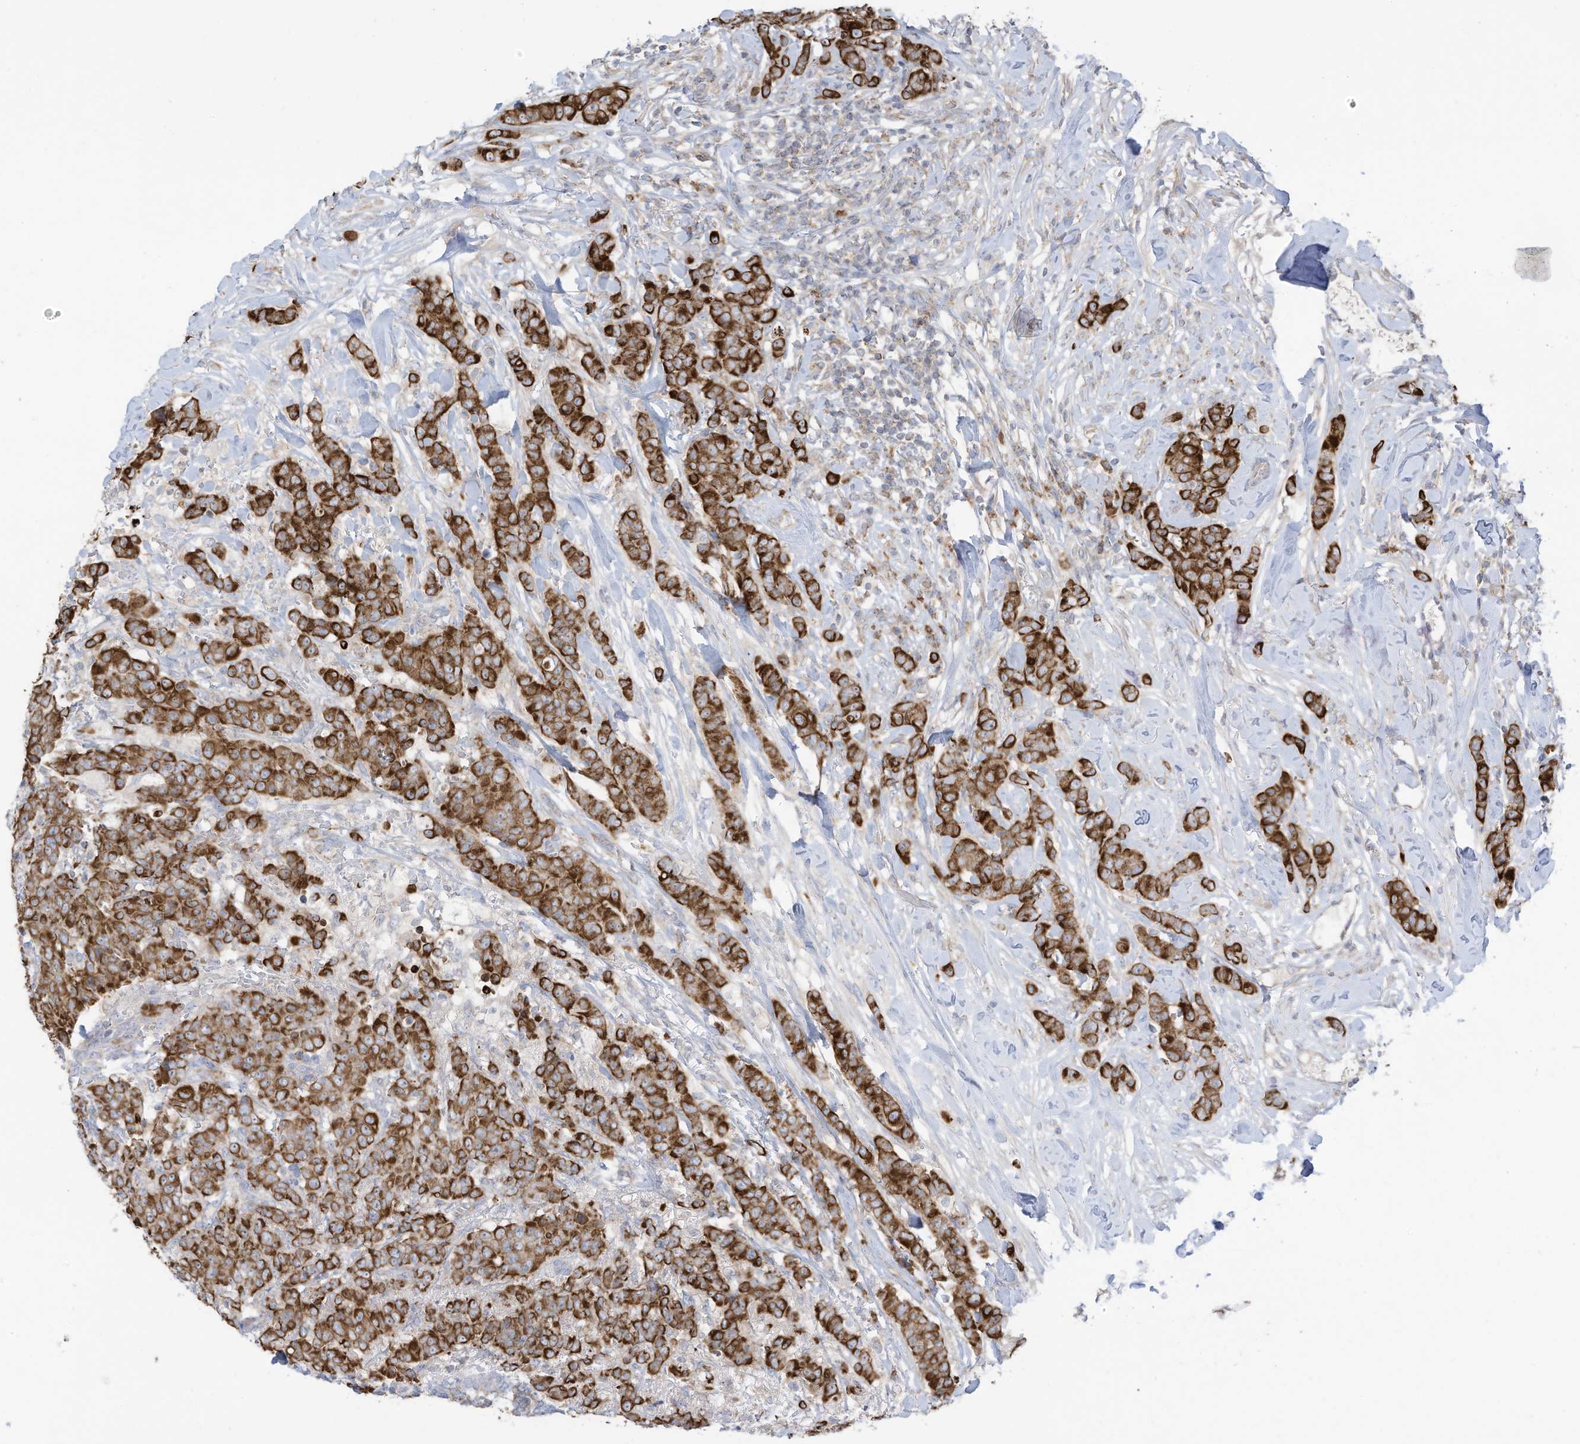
{"staining": {"intensity": "strong", "quantity": ">75%", "location": "cytoplasmic/membranous"}, "tissue": "breast cancer", "cell_type": "Tumor cells", "image_type": "cancer", "snomed": [{"axis": "morphology", "description": "Duct carcinoma"}, {"axis": "topography", "description": "Breast"}], "caption": "This is an image of immunohistochemistry staining of breast cancer (intraductal carcinoma), which shows strong positivity in the cytoplasmic/membranous of tumor cells.", "gene": "CGAS", "patient": {"sex": "female", "age": 40}}